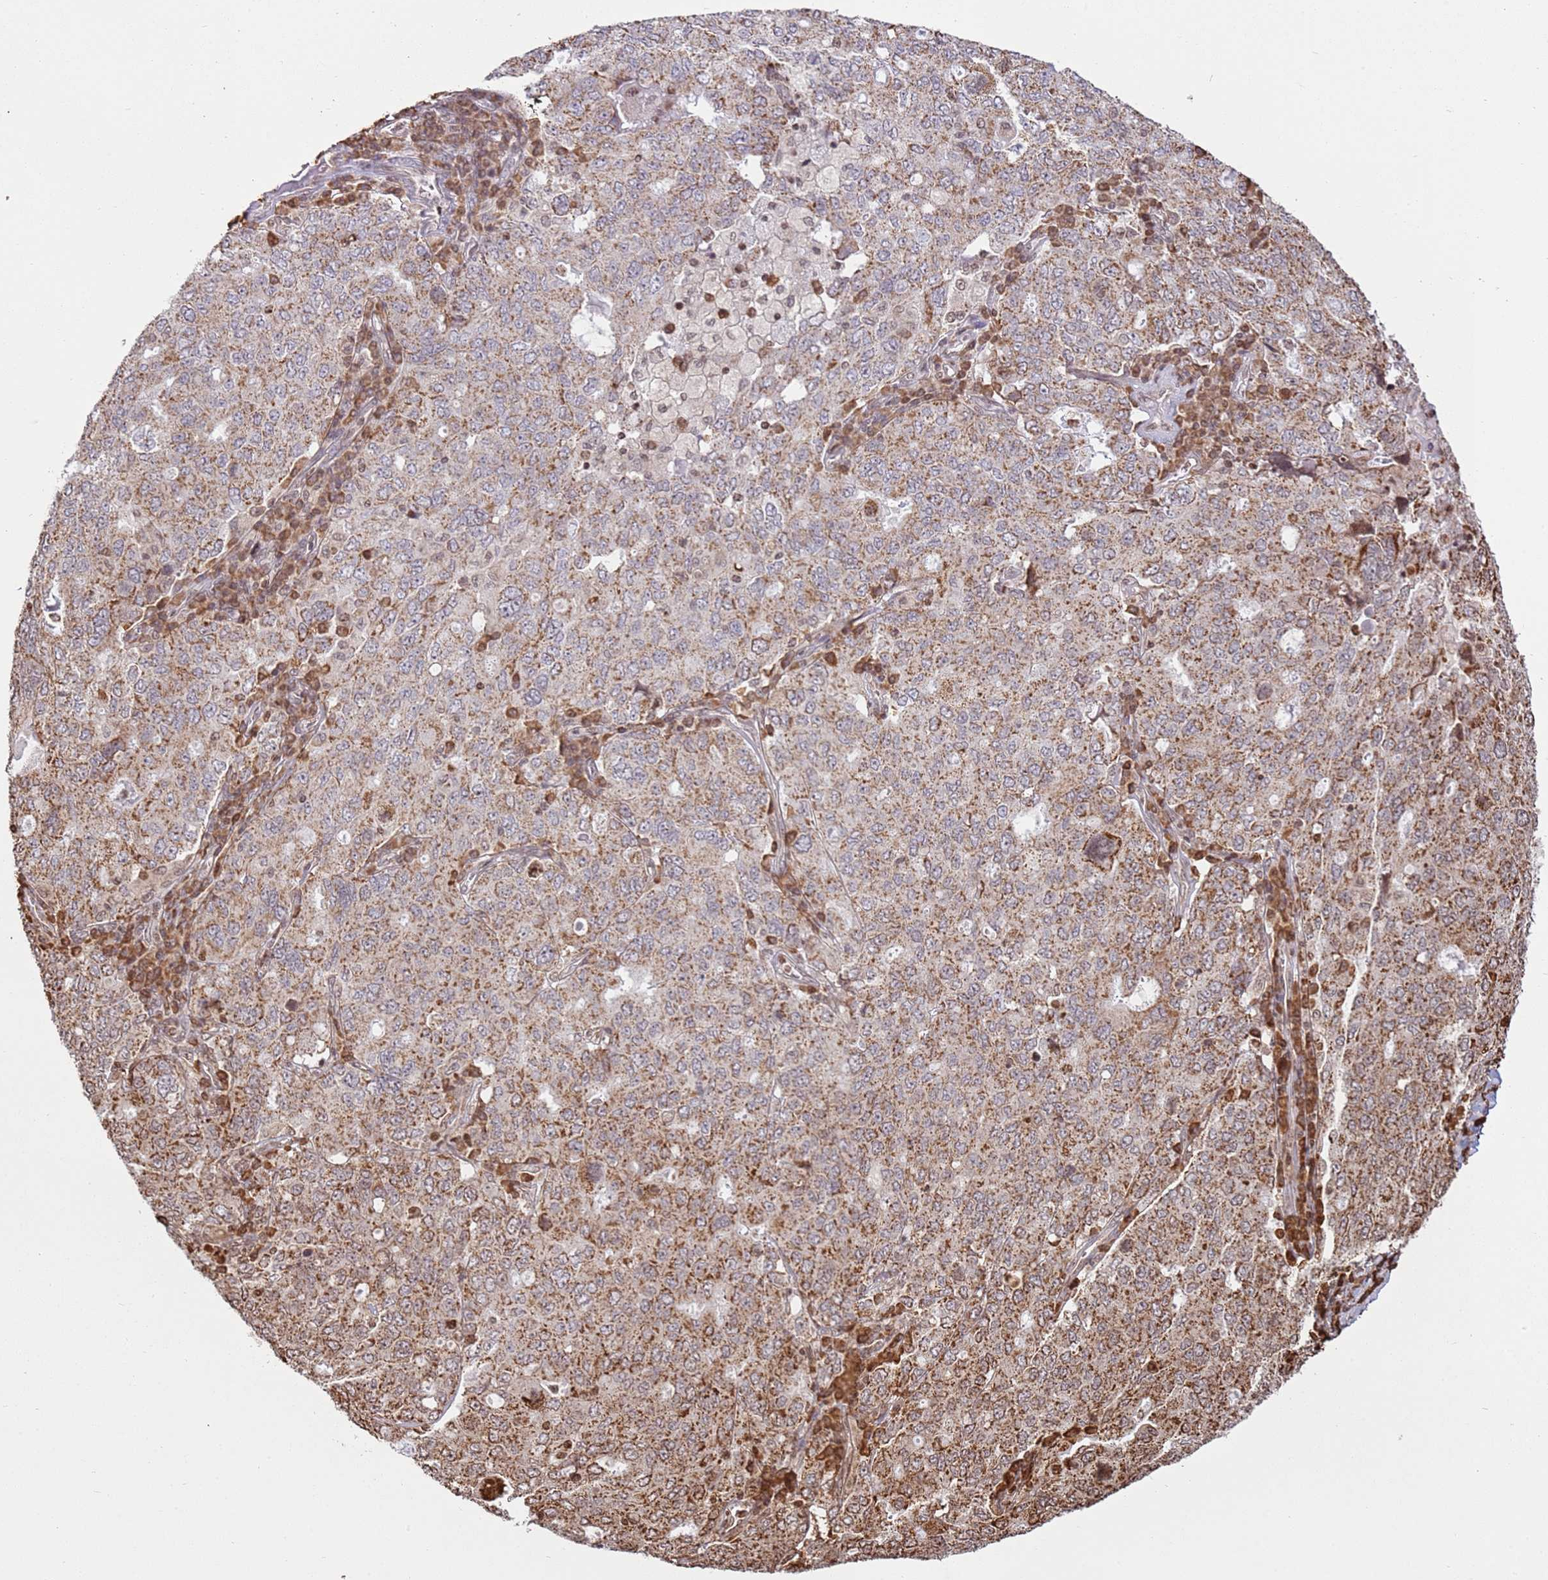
{"staining": {"intensity": "moderate", "quantity": ">75%", "location": "cytoplasmic/membranous"}, "tissue": "ovarian cancer", "cell_type": "Tumor cells", "image_type": "cancer", "snomed": [{"axis": "morphology", "description": "Carcinoma, endometroid"}, {"axis": "topography", "description": "Ovary"}], "caption": "Protein staining of ovarian cancer tissue reveals moderate cytoplasmic/membranous positivity in about >75% of tumor cells.", "gene": "SCAF1", "patient": {"sex": "female", "age": 62}}